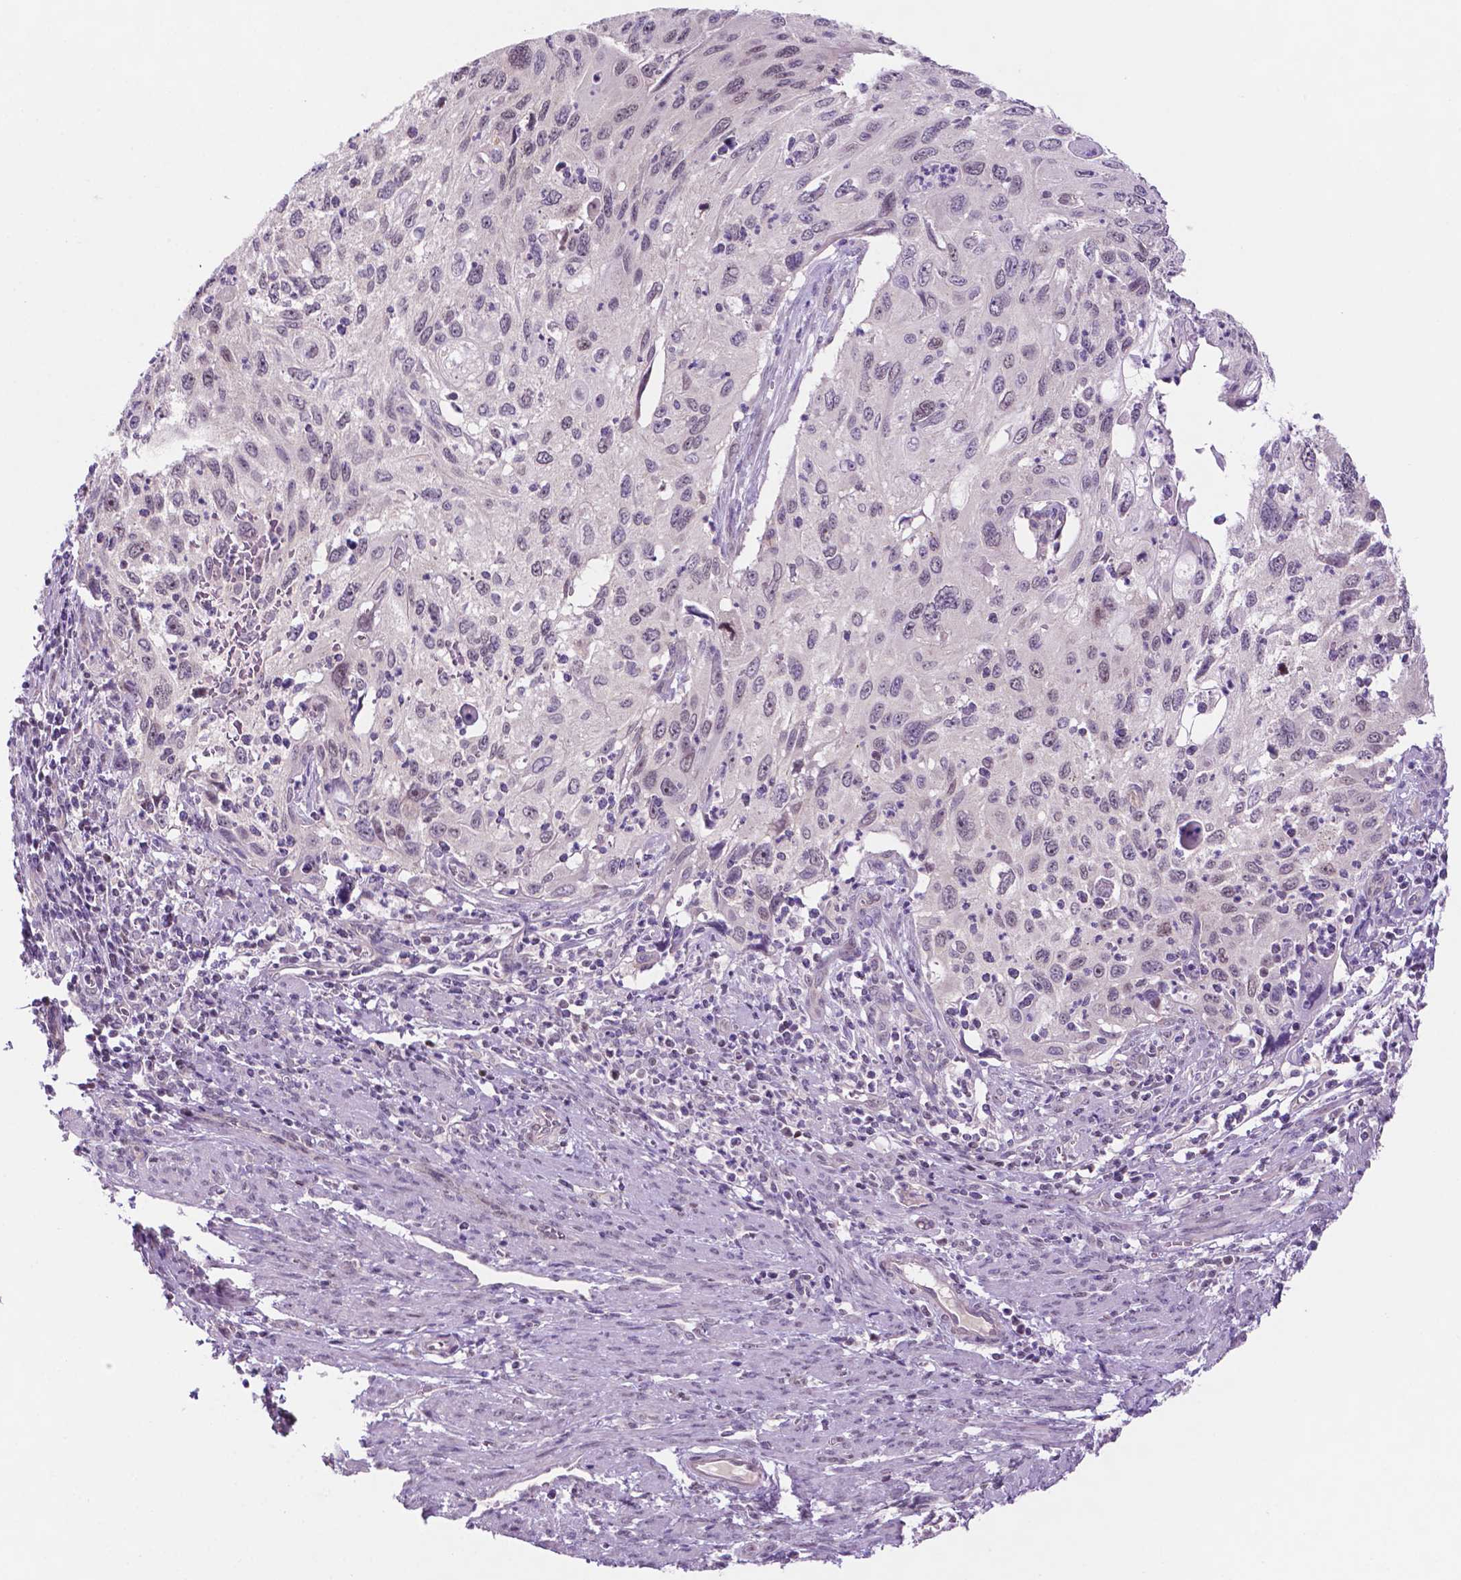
{"staining": {"intensity": "weak", "quantity": "<25%", "location": "nuclear"}, "tissue": "cervical cancer", "cell_type": "Tumor cells", "image_type": "cancer", "snomed": [{"axis": "morphology", "description": "Squamous cell carcinoma, NOS"}, {"axis": "topography", "description": "Cervix"}], "caption": "Immunohistochemical staining of human squamous cell carcinoma (cervical) displays no significant positivity in tumor cells.", "gene": "FAM50B", "patient": {"sex": "female", "age": 70}}